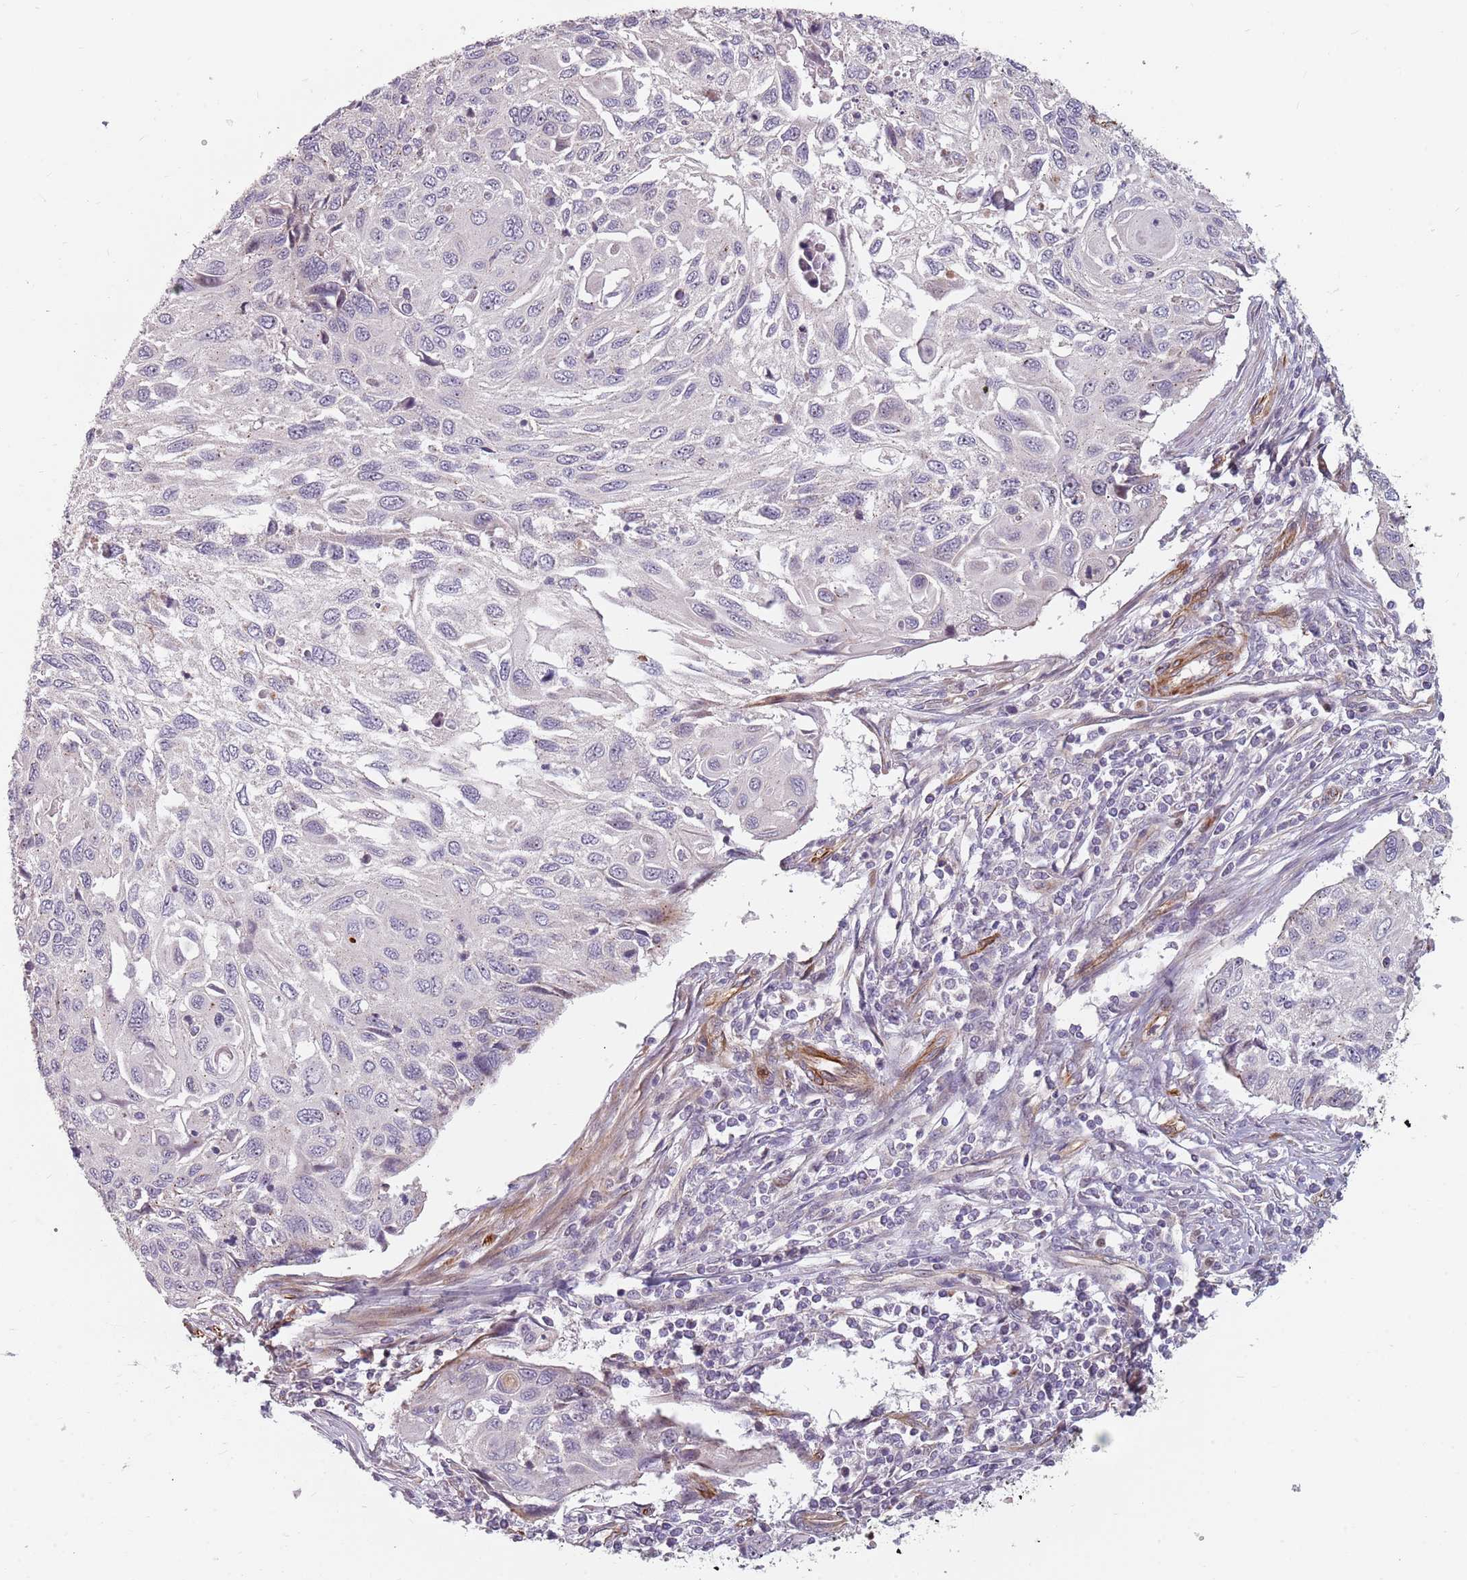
{"staining": {"intensity": "negative", "quantity": "none", "location": "none"}, "tissue": "cervical cancer", "cell_type": "Tumor cells", "image_type": "cancer", "snomed": [{"axis": "morphology", "description": "Squamous cell carcinoma, NOS"}, {"axis": "topography", "description": "Cervix"}], "caption": "Protein analysis of squamous cell carcinoma (cervical) demonstrates no significant staining in tumor cells.", "gene": "GAS2L3", "patient": {"sex": "female", "age": 70}}